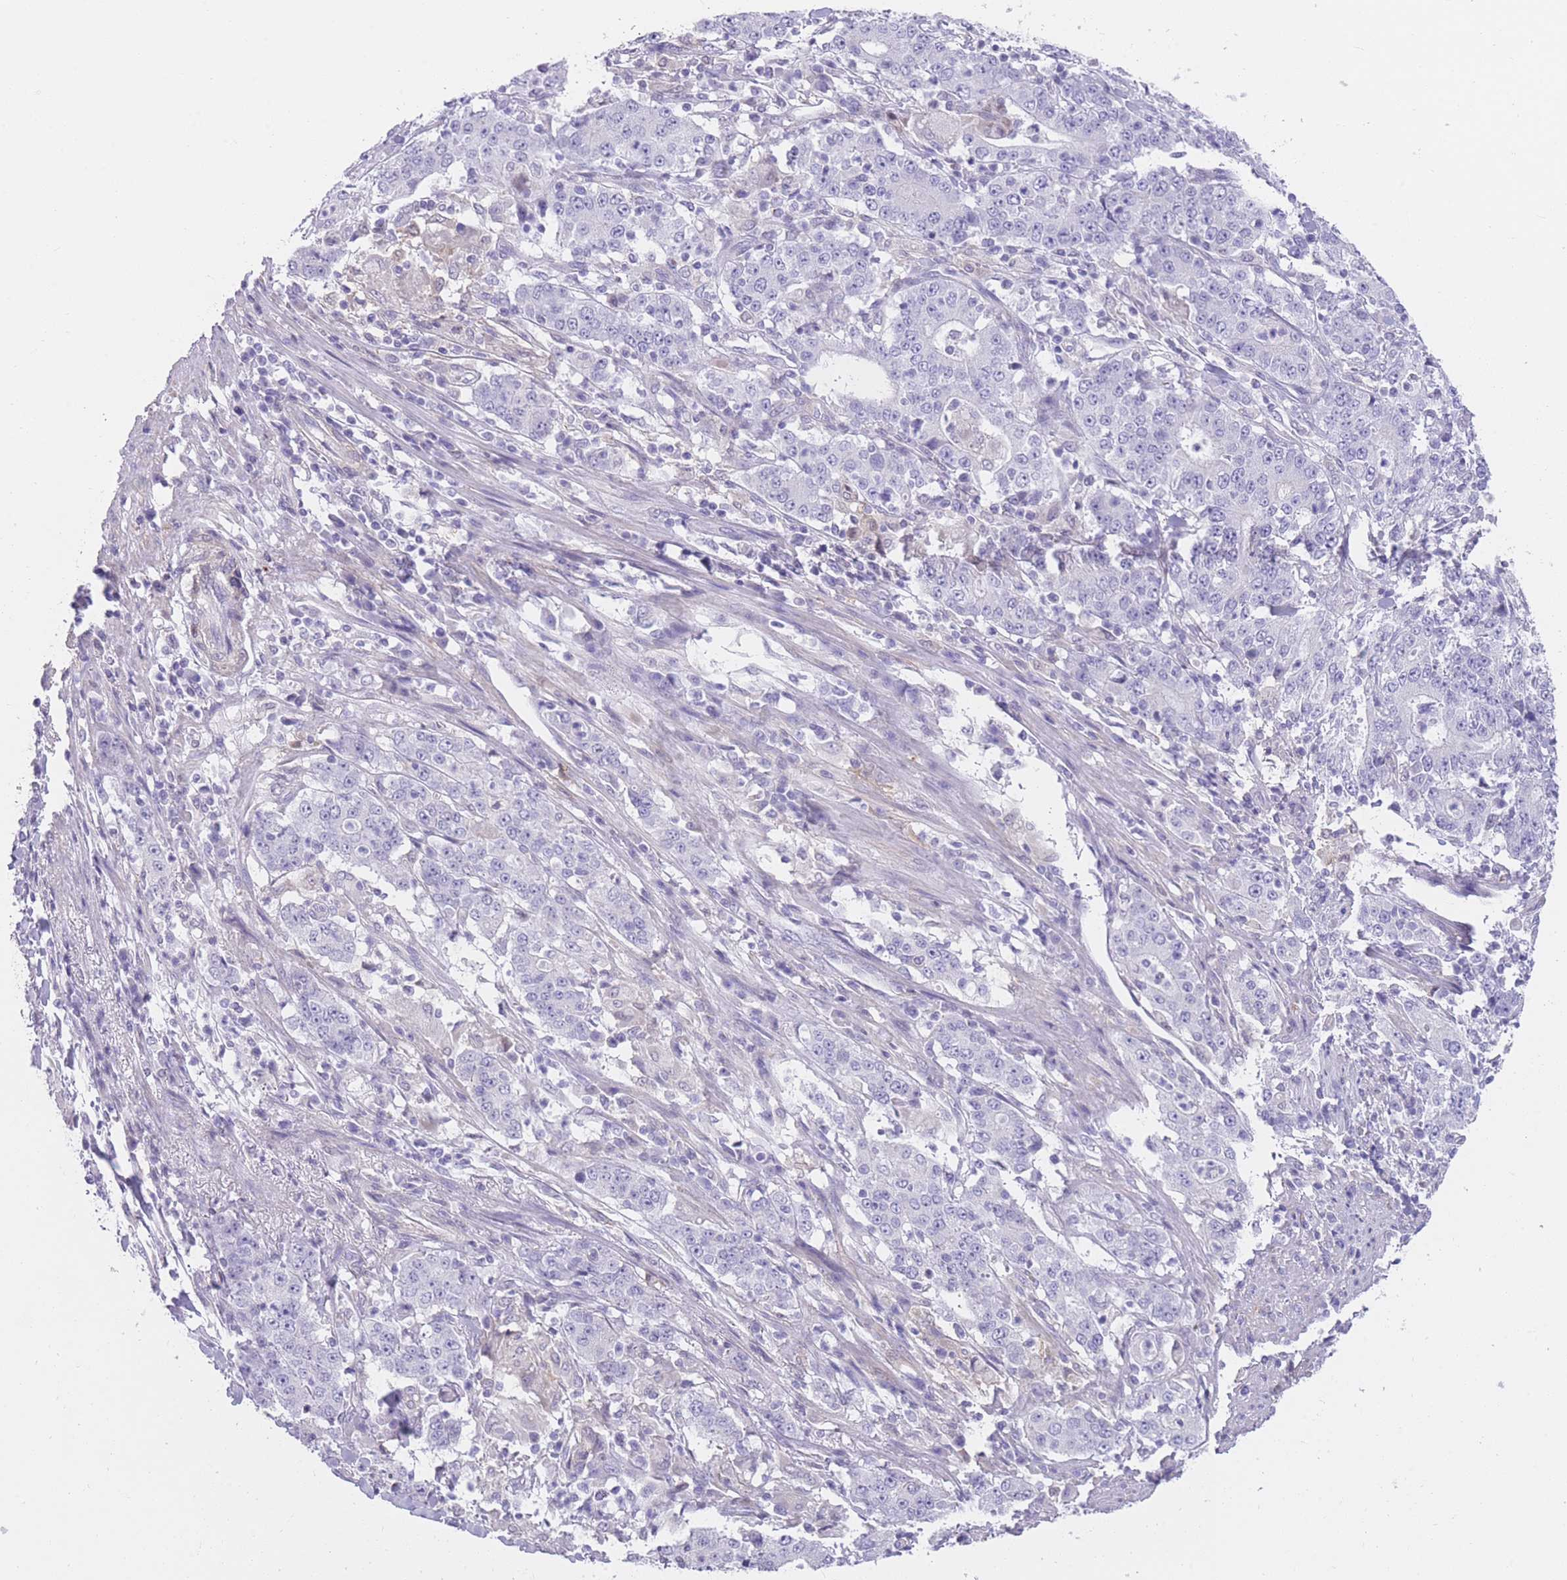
{"staining": {"intensity": "negative", "quantity": "none", "location": "none"}, "tissue": "stomach cancer", "cell_type": "Tumor cells", "image_type": "cancer", "snomed": [{"axis": "morphology", "description": "Normal tissue, NOS"}, {"axis": "morphology", "description": "Adenocarcinoma, NOS"}, {"axis": "topography", "description": "Stomach, upper"}, {"axis": "topography", "description": "Stomach"}], "caption": "This image is of stomach cancer (adenocarcinoma) stained with immunohistochemistry to label a protein in brown with the nuclei are counter-stained blue. There is no staining in tumor cells.", "gene": "OR11H12", "patient": {"sex": "male", "age": 59}}